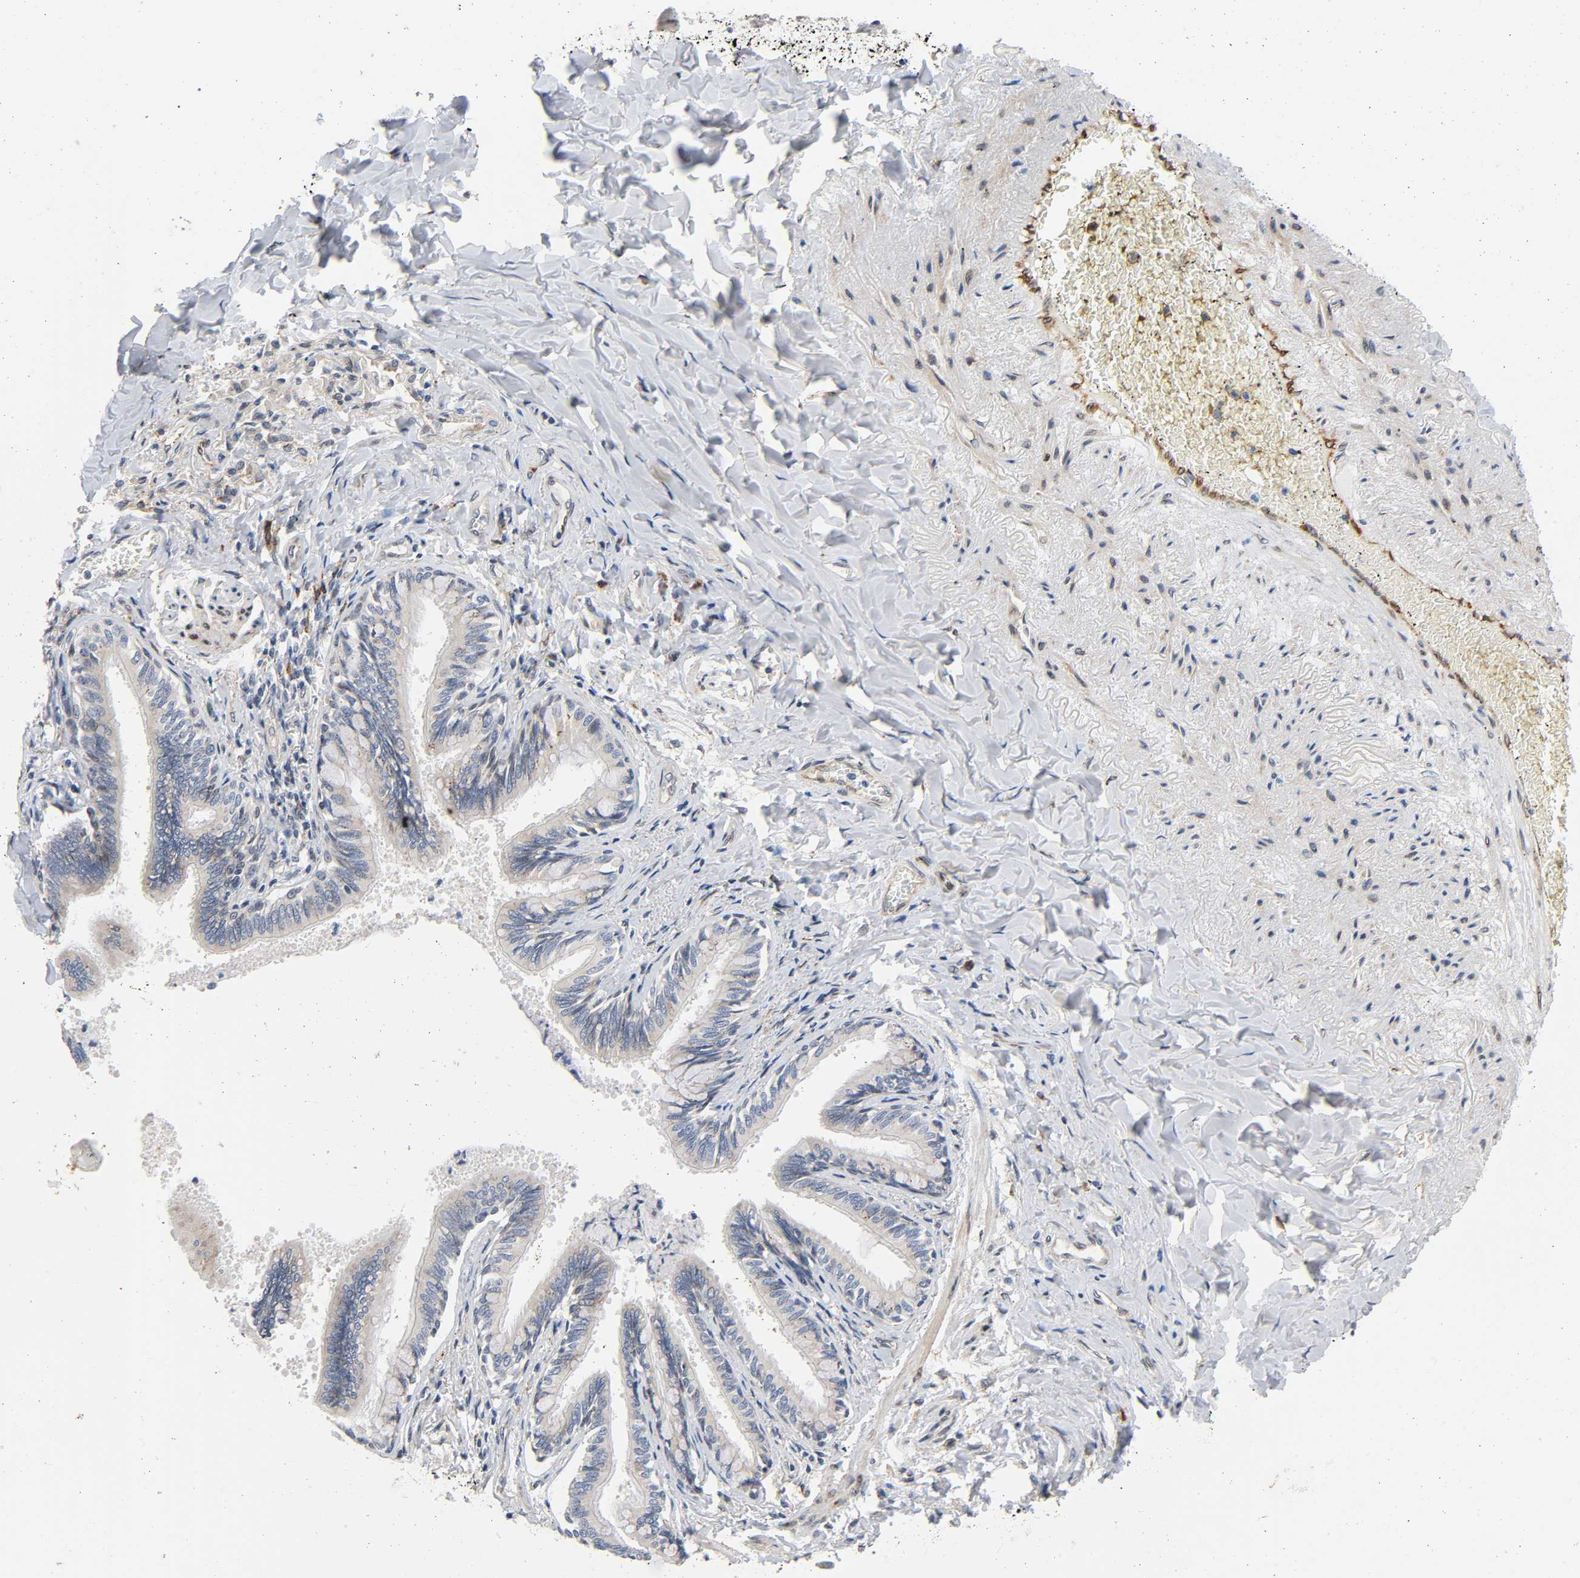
{"staining": {"intensity": "moderate", "quantity": "25%-75%", "location": "cytoplasmic/membranous"}, "tissue": "bronchus", "cell_type": "Respiratory epithelial cells", "image_type": "normal", "snomed": [{"axis": "morphology", "description": "Normal tissue, NOS"}, {"axis": "topography", "description": "Lung"}], "caption": "Bronchus was stained to show a protein in brown. There is medium levels of moderate cytoplasmic/membranous positivity in approximately 25%-75% of respiratory epithelial cells. Immunohistochemistry (ihc) stains the protein of interest in brown and the nuclei are stained blue.", "gene": "ASB6", "patient": {"sex": "male", "age": 64}}